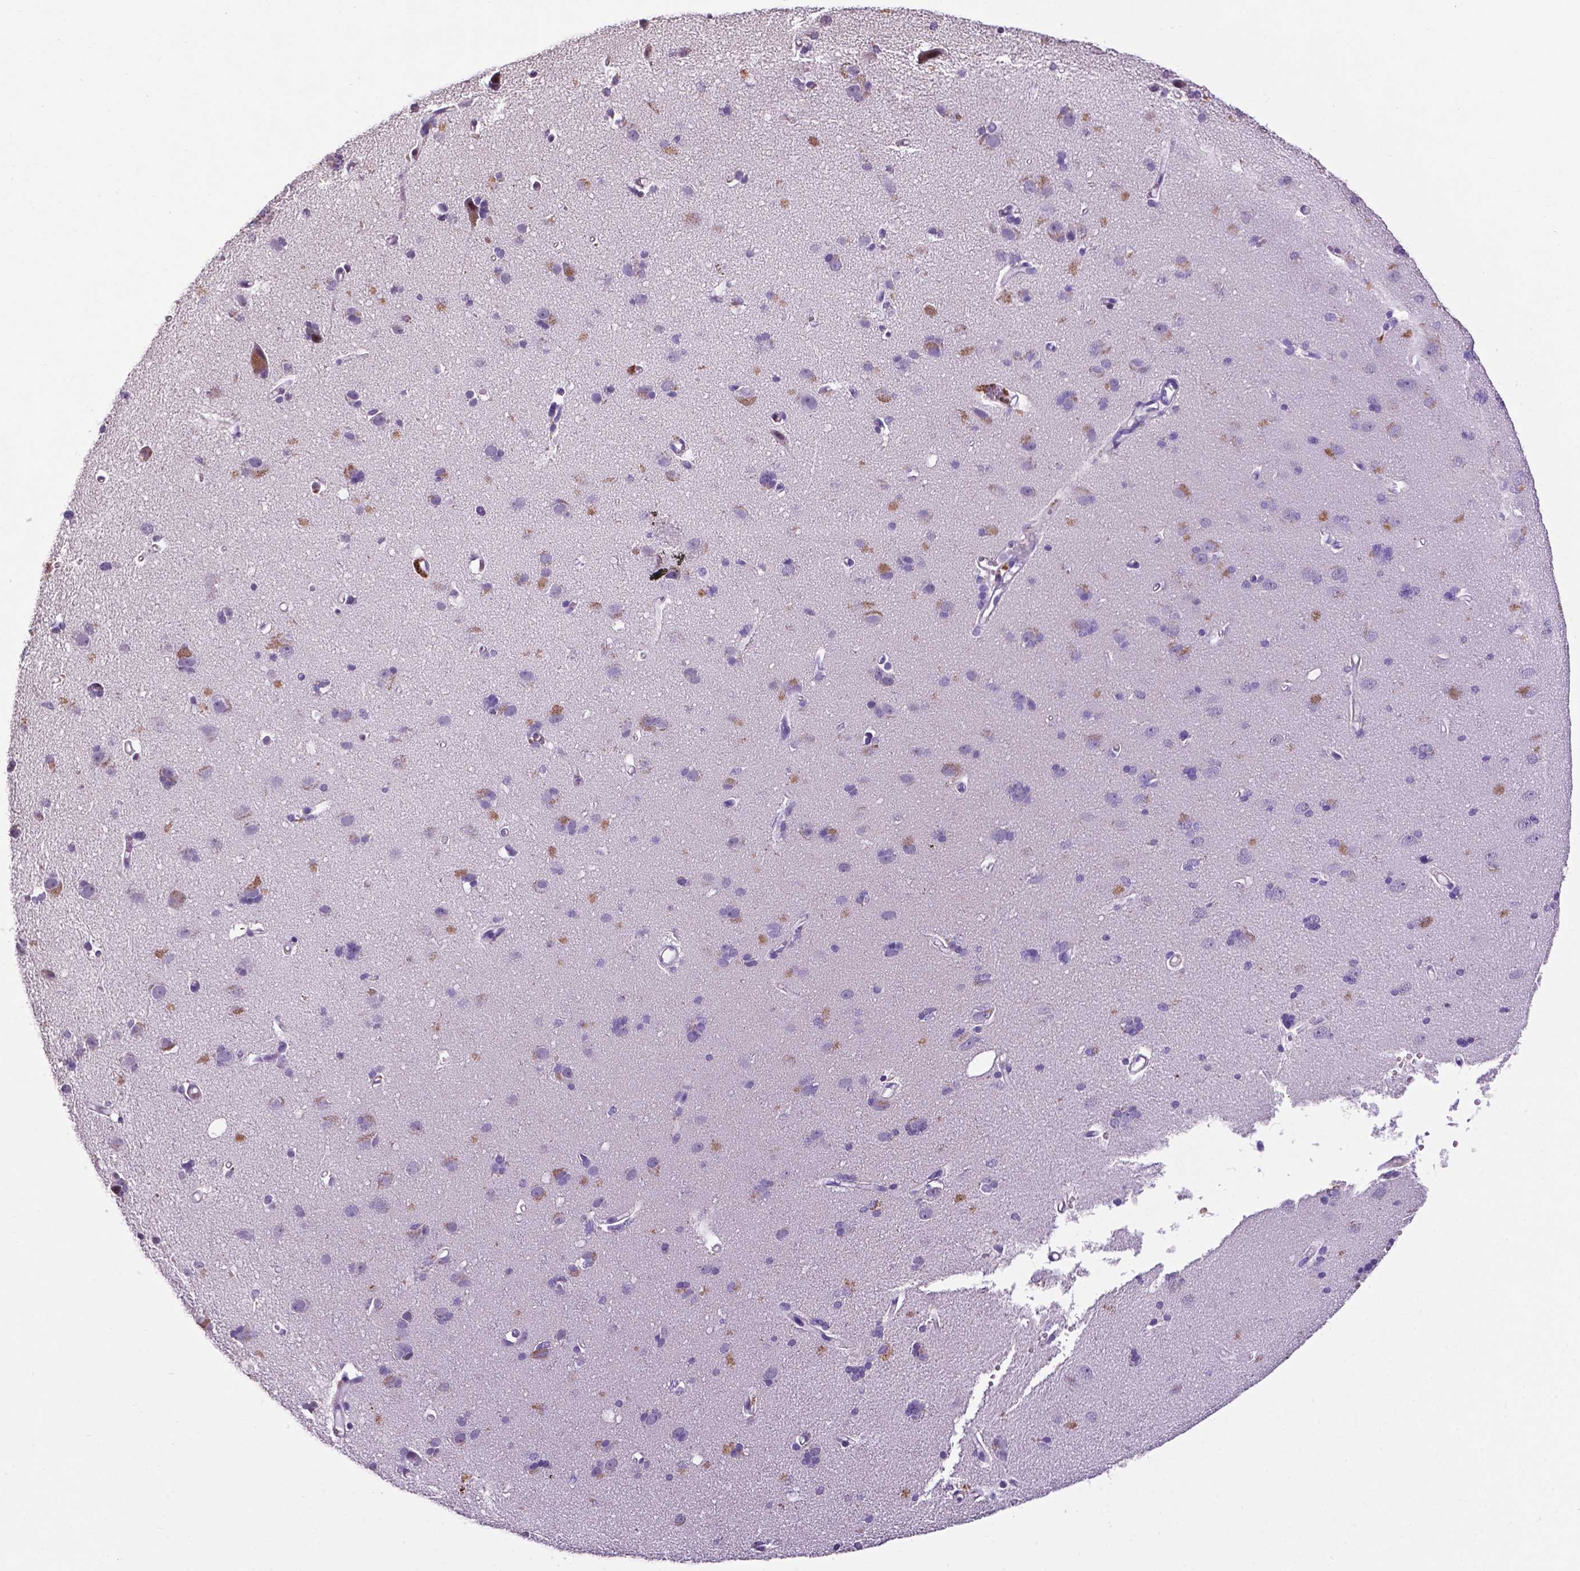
{"staining": {"intensity": "negative", "quantity": "none", "location": "none"}, "tissue": "cerebral cortex", "cell_type": "Endothelial cells", "image_type": "normal", "snomed": [{"axis": "morphology", "description": "Normal tissue, NOS"}, {"axis": "morphology", "description": "Glioma, malignant, High grade"}, {"axis": "topography", "description": "Cerebral cortex"}], "caption": "High magnification brightfield microscopy of unremarkable cerebral cortex stained with DAB (brown) and counterstained with hematoxylin (blue): endothelial cells show no significant staining. Brightfield microscopy of immunohistochemistry stained with DAB (brown) and hematoxylin (blue), captured at high magnification.", "gene": "SMAD2", "patient": {"sex": "male", "age": 71}}